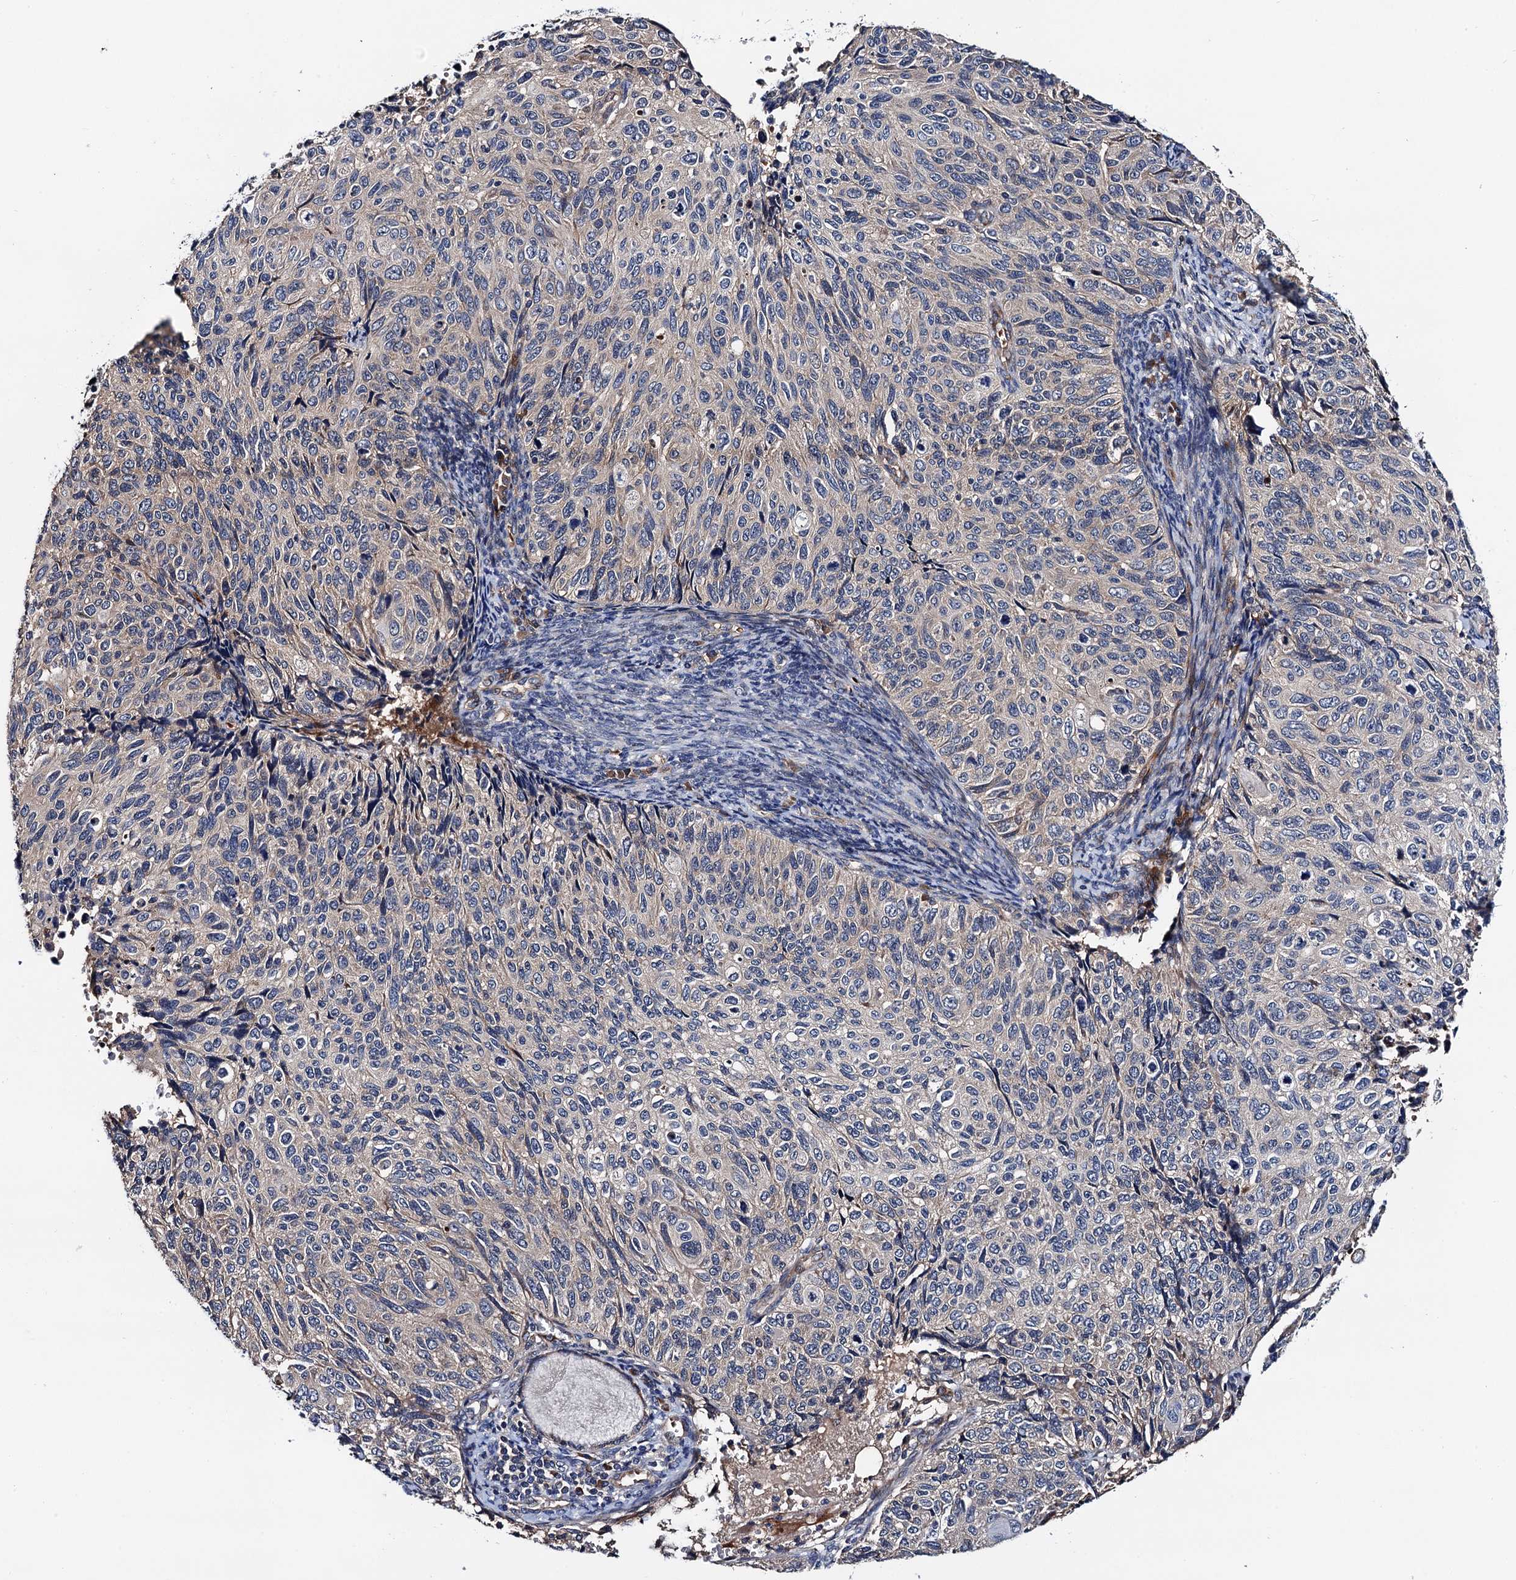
{"staining": {"intensity": "negative", "quantity": "none", "location": "none"}, "tissue": "cervical cancer", "cell_type": "Tumor cells", "image_type": "cancer", "snomed": [{"axis": "morphology", "description": "Squamous cell carcinoma, NOS"}, {"axis": "topography", "description": "Cervix"}], "caption": "Immunohistochemical staining of cervical cancer shows no significant expression in tumor cells.", "gene": "TRMT112", "patient": {"sex": "female", "age": 70}}